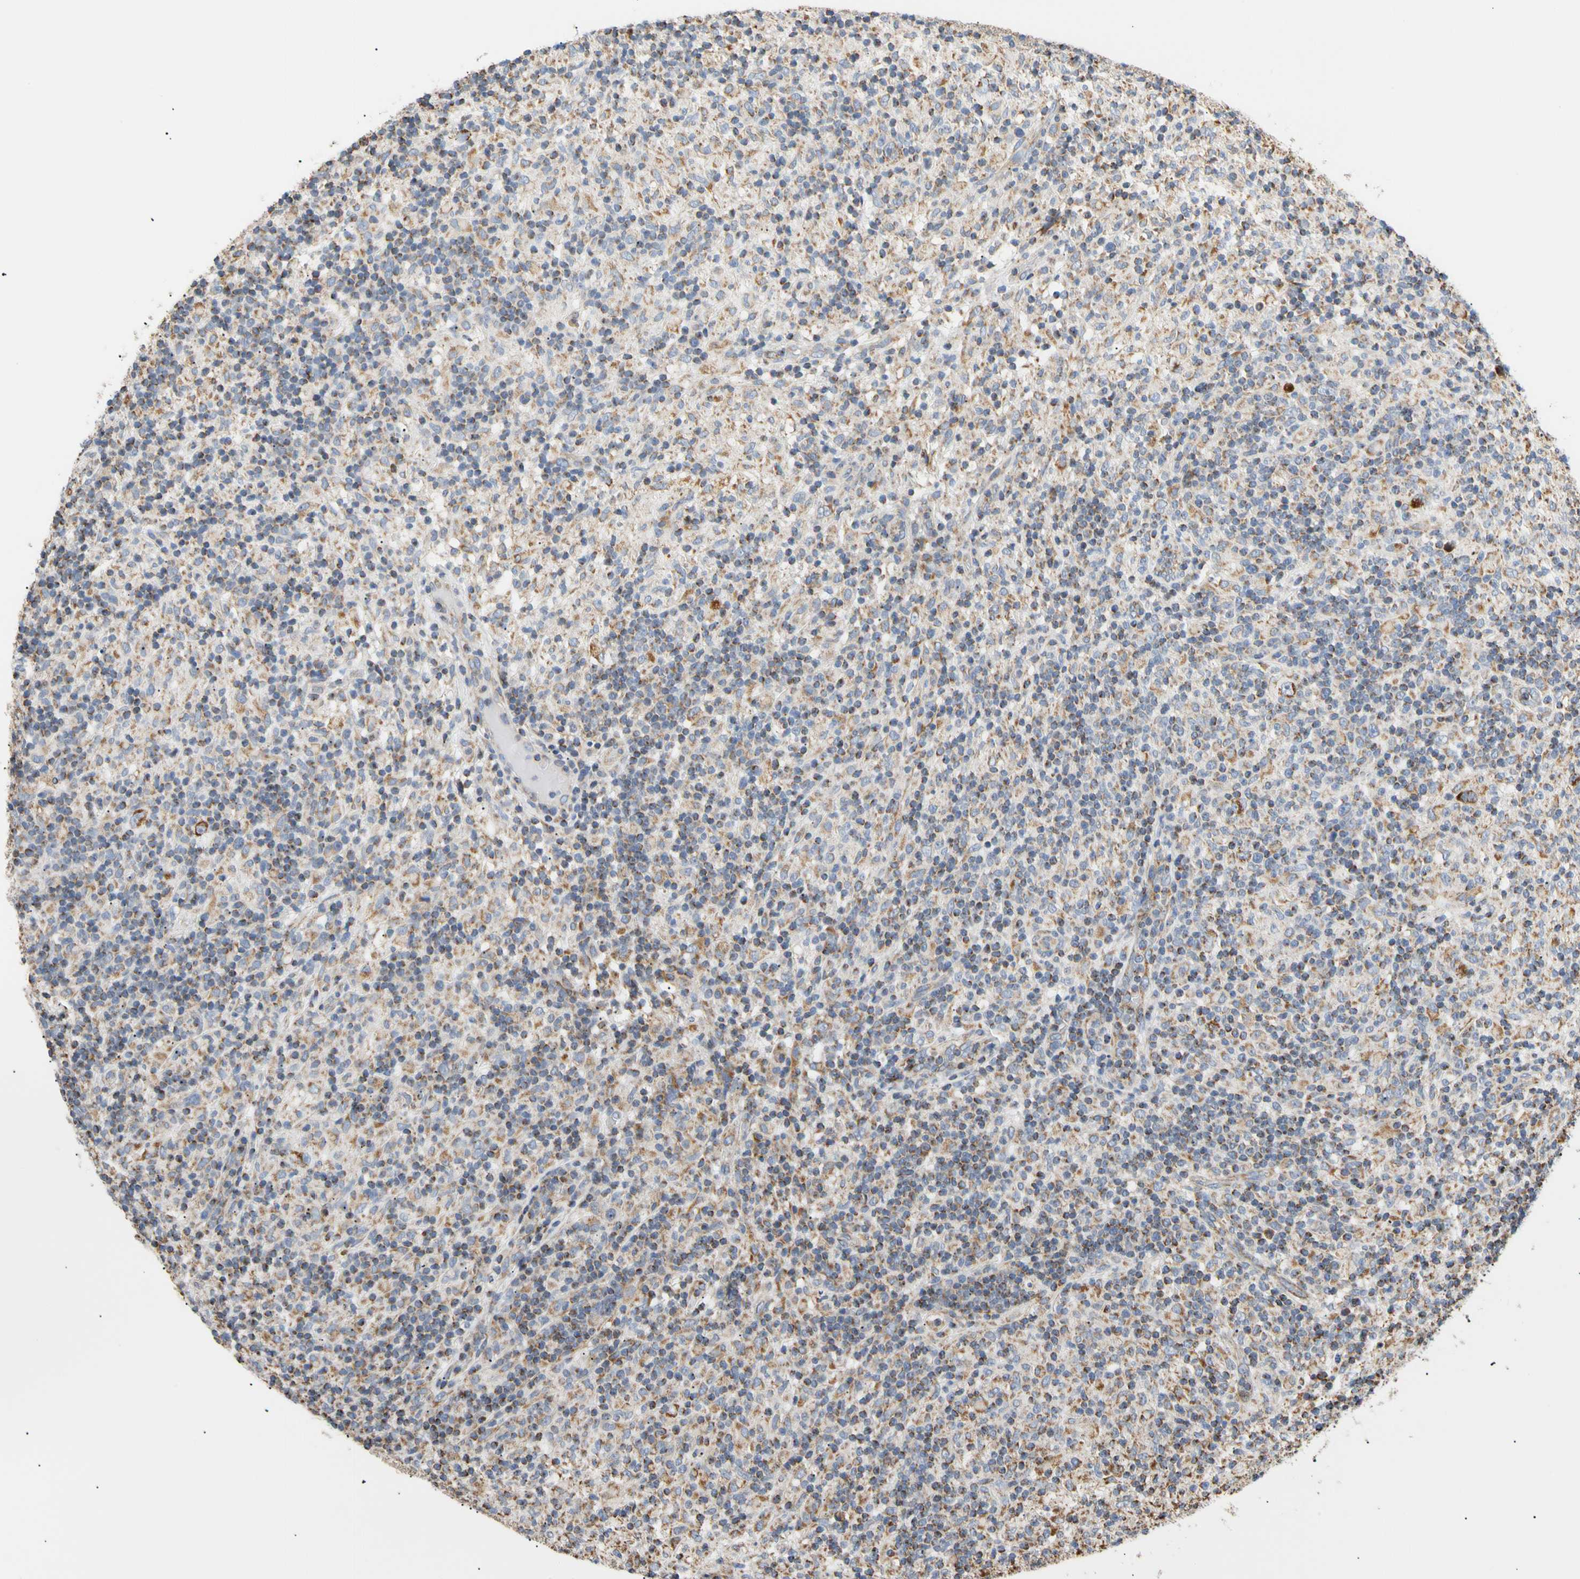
{"staining": {"intensity": "moderate", "quantity": ">75%", "location": "cytoplasmic/membranous"}, "tissue": "lymphoma", "cell_type": "Tumor cells", "image_type": "cancer", "snomed": [{"axis": "morphology", "description": "Hodgkin's disease, NOS"}, {"axis": "topography", "description": "Lymph node"}], "caption": "This is an image of immunohistochemistry (IHC) staining of lymphoma, which shows moderate positivity in the cytoplasmic/membranous of tumor cells.", "gene": "PLGRKT", "patient": {"sex": "male", "age": 70}}